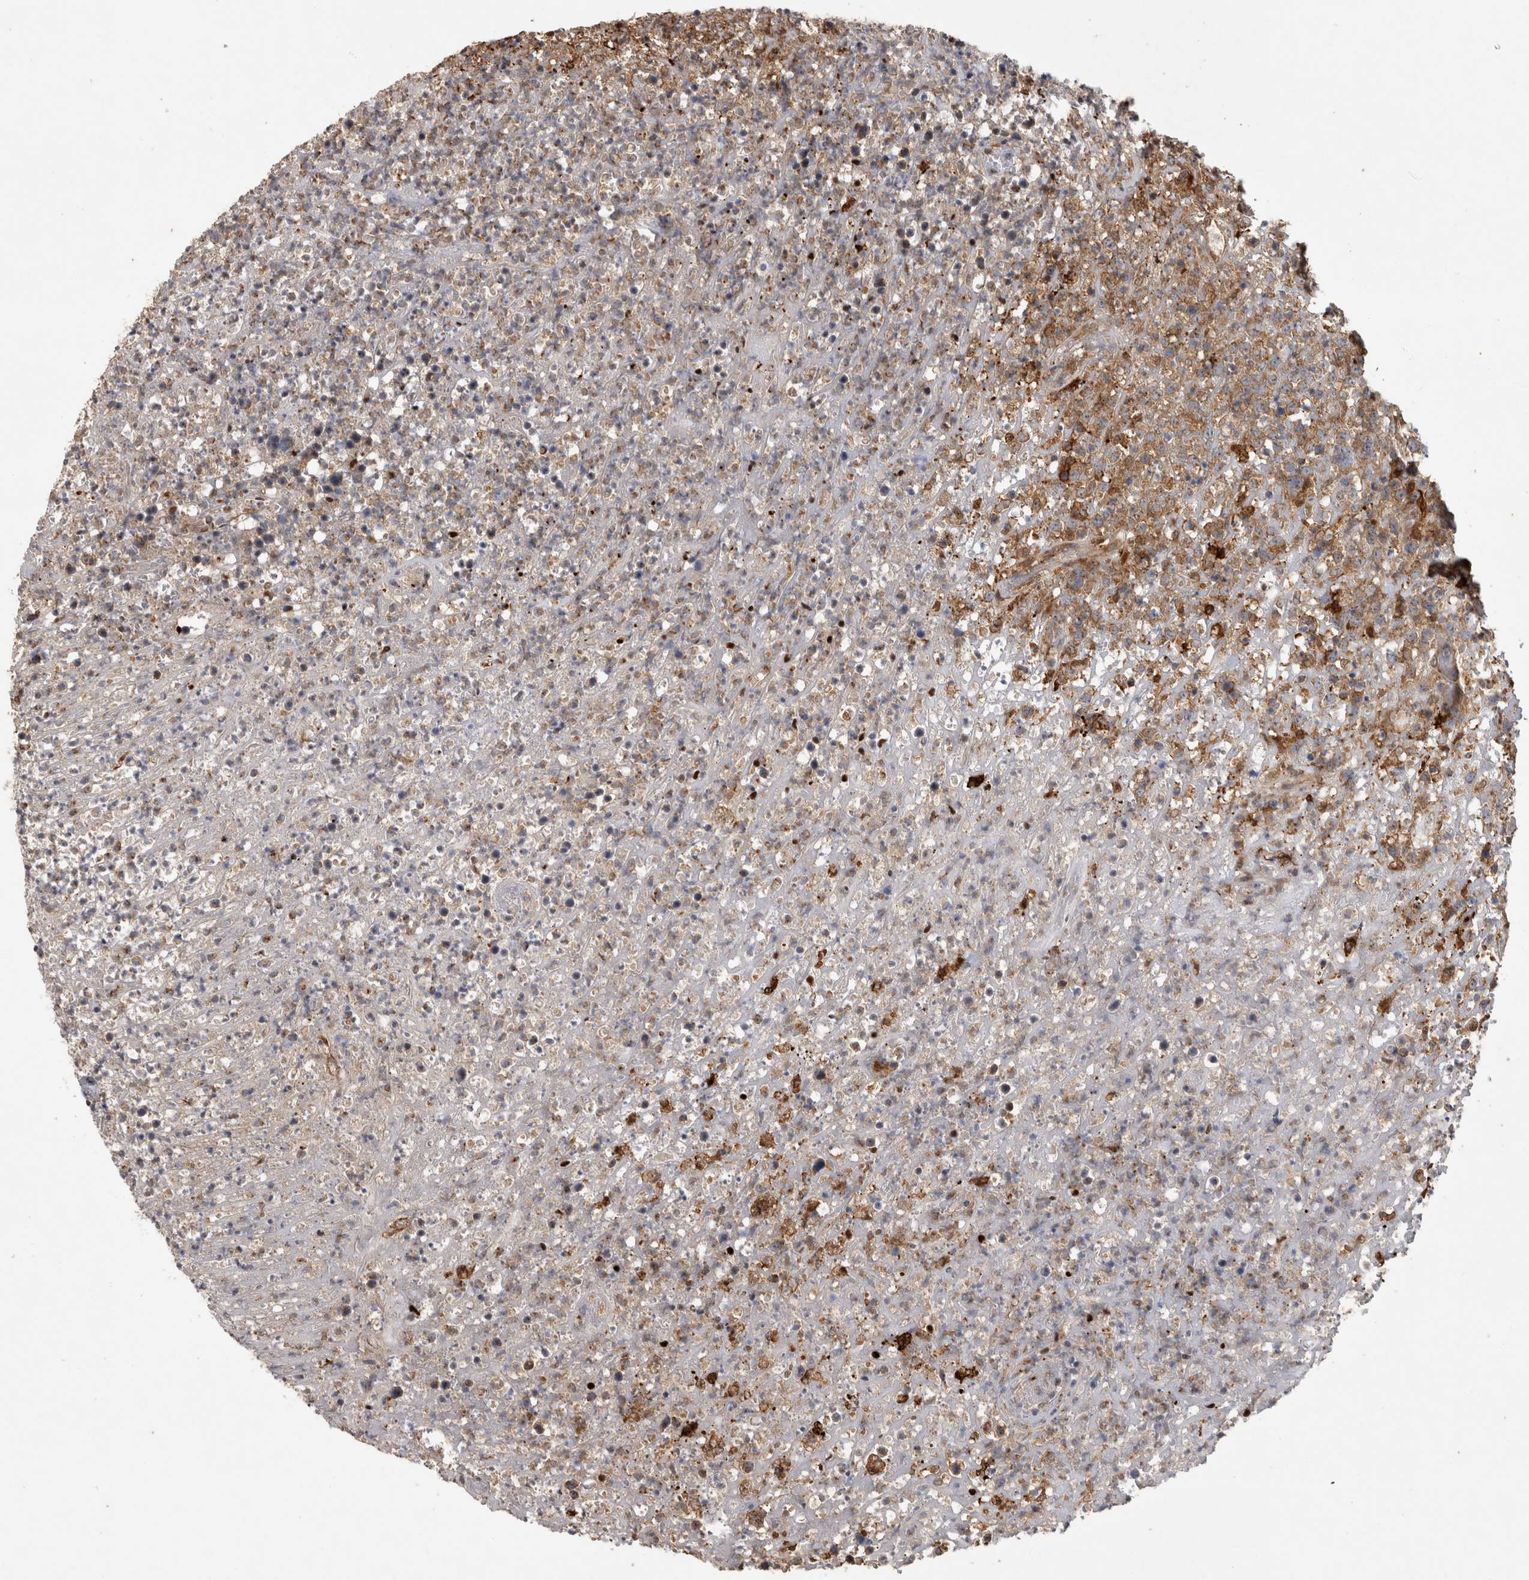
{"staining": {"intensity": "moderate", "quantity": ">75%", "location": "cytoplasmic/membranous"}, "tissue": "lymphoma", "cell_type": "Tumor cells", "image_type": "cancer", "snomed": [{"axis": "morphology", "description": "Malignant lymphoma, non-Hodgkin's type, High grade"}, {"axis": "topography", "description": "Colon"}], "caption": "DAB (3,3'-diaminobenzidine) immunohistochemical staining of lymphoma reveals moderate cytoplasmic/membranous protein staining in approximately >75% of tumor cells.", "gene": "ATXN2", "patient": {"sex": "female", "age": 53}}